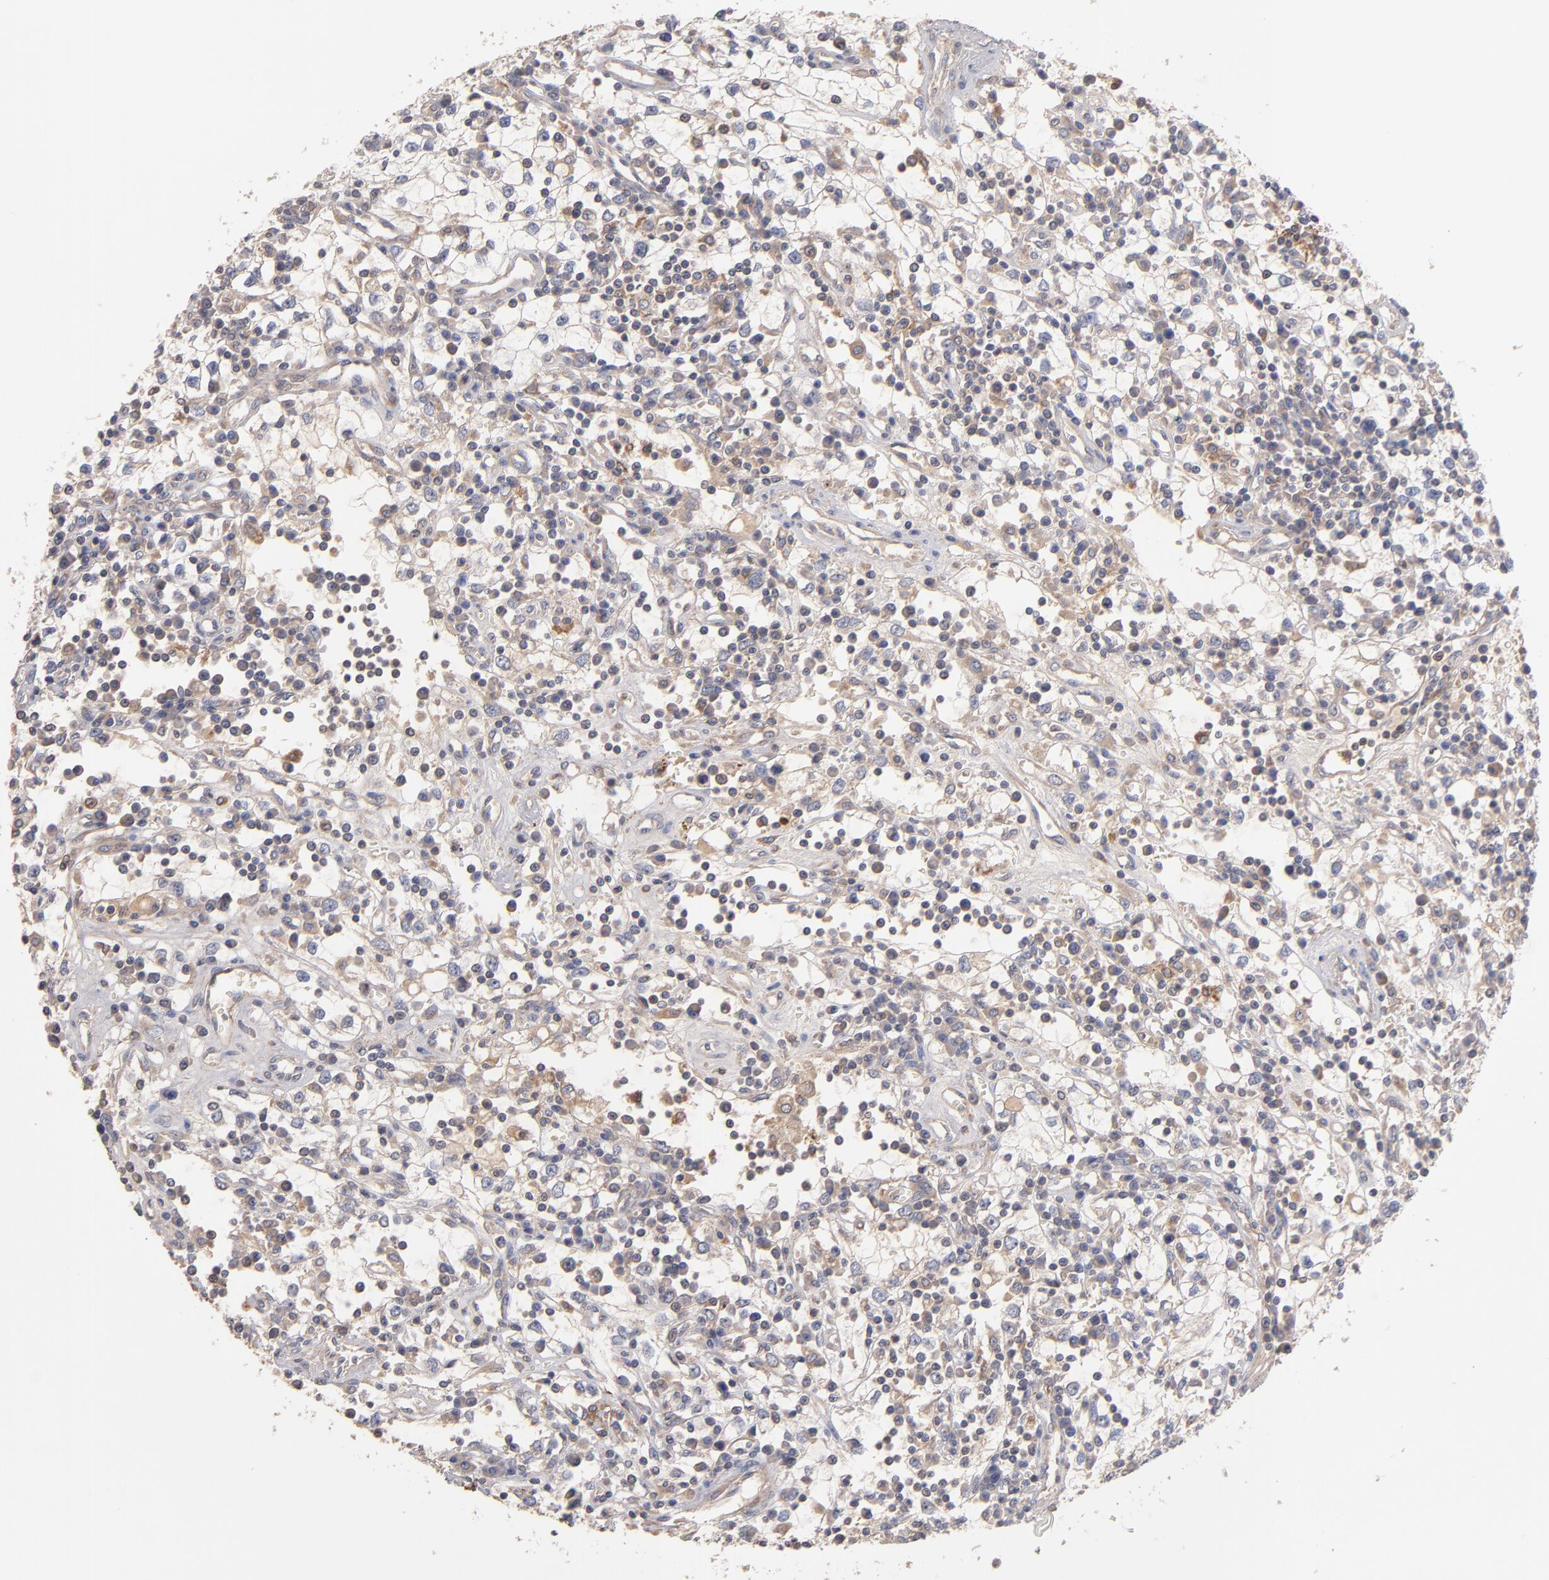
{"staining": {"intensity": "weak", "quantity": "25%-75%", "location": "cytoplasmic/membranous"}, "tissue": "renal cancer", "cell_type": "Tumor cells", "image_type": "cancer", "snomed": [{"axis": "morphology", "description": "Adenocarcinoma, NOS"}, {"axis": "topography", "description": "Kidney"}], "caption": "A histopathology image of adenocarcinoma (renal) stained for a protein demonstrates weak cytoplasmic/membranous brown staining in tumor cells.", "gene": "DACT1", "patient": {"sex": "male", "age": 82}}